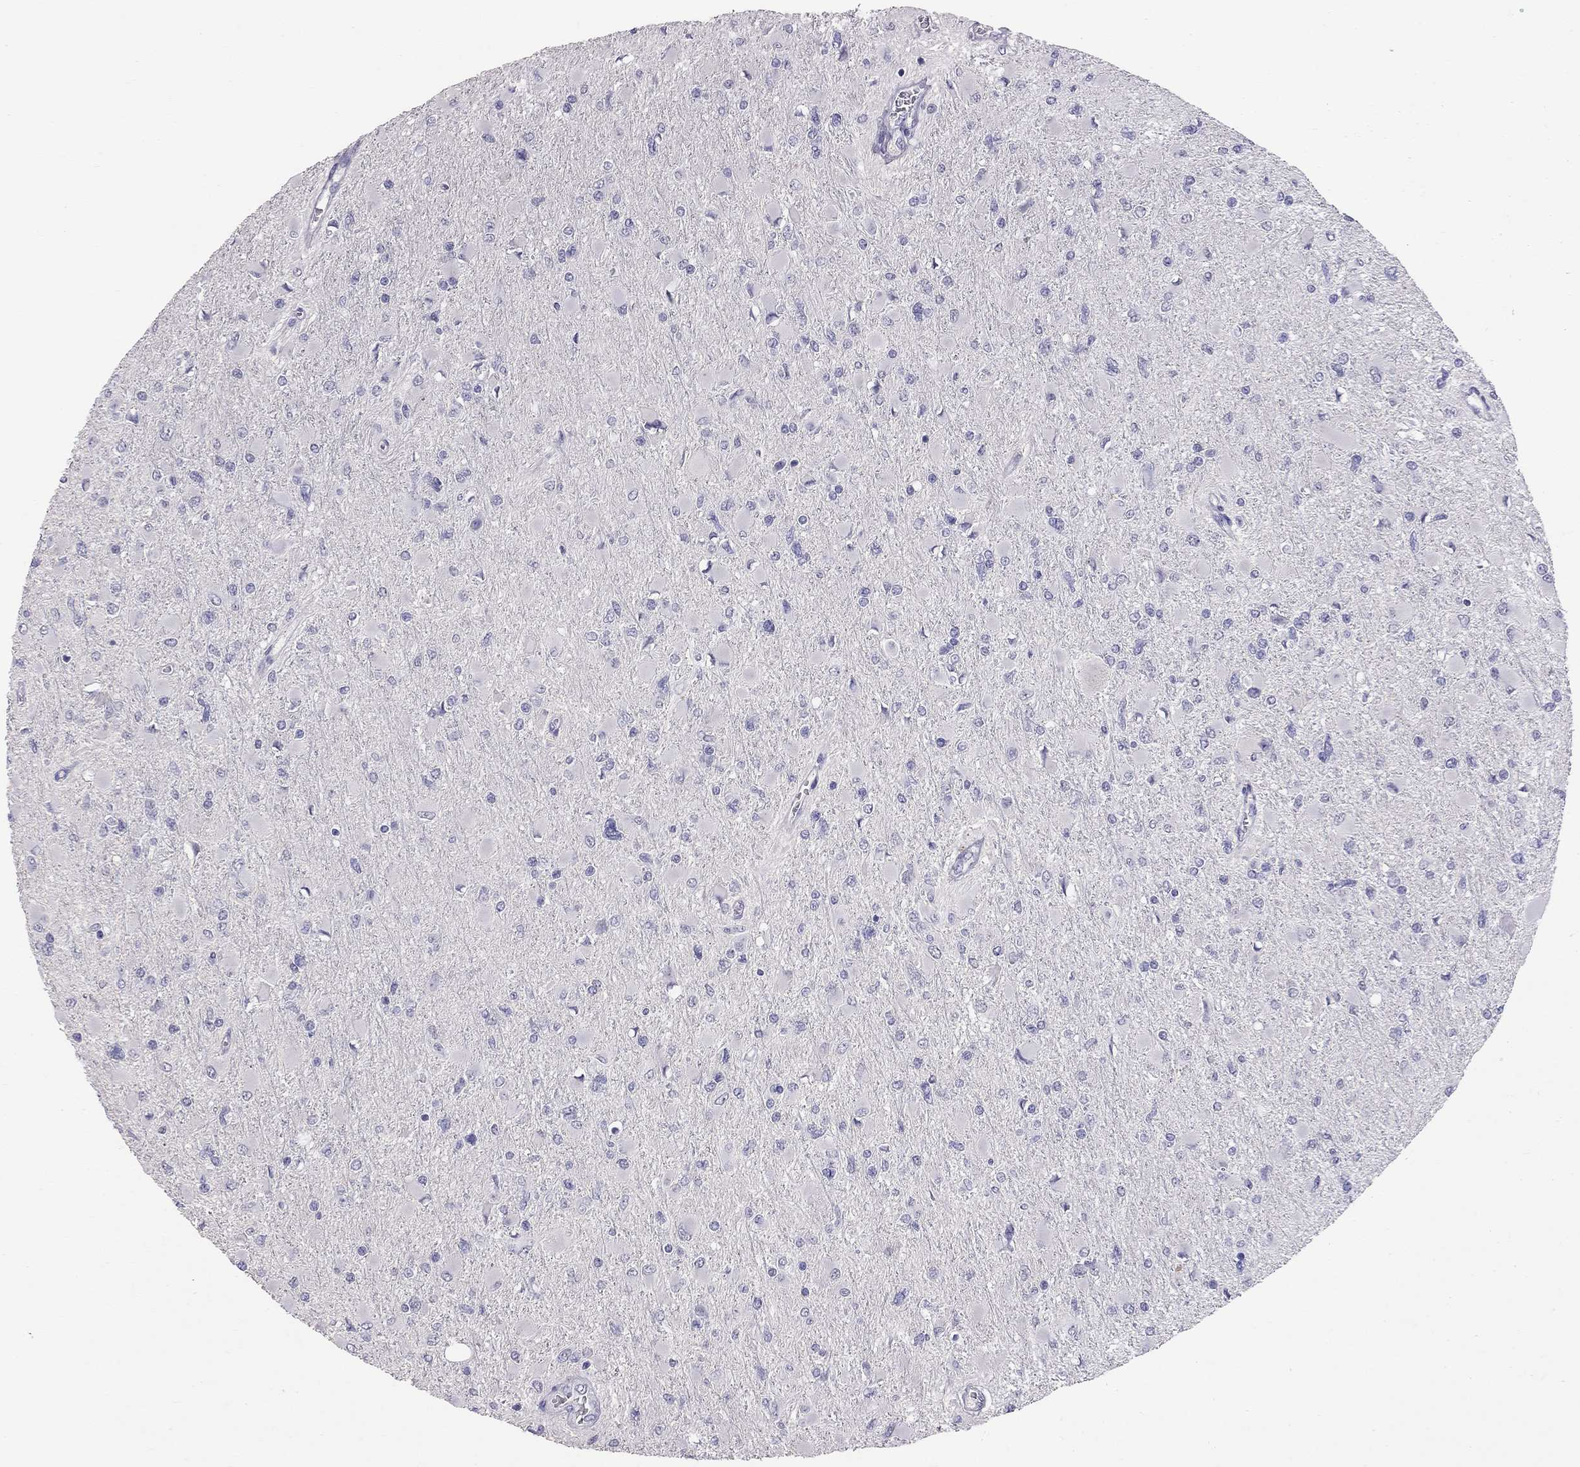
{"staining": {"intensity": "negative", "quantity": "none", "location": "none"}, "tissue": "glioma", "cell_type": "Tumor cells", "image_type": "cancer", "snomed": [{"axis": "morphology", "description": "Glioma, malignant, High grade"}, {"axis": "topography", "description": "Cerebral cortex"}], "caption": "This image is of glioma stained with immunohistochemistry (IHC) to label a protein in brown with the nuclei are counter-stained blue. There is no staining in tumor cells.", "gene": "CFAP91", "patient": {"sex": "female", "age": 36}}